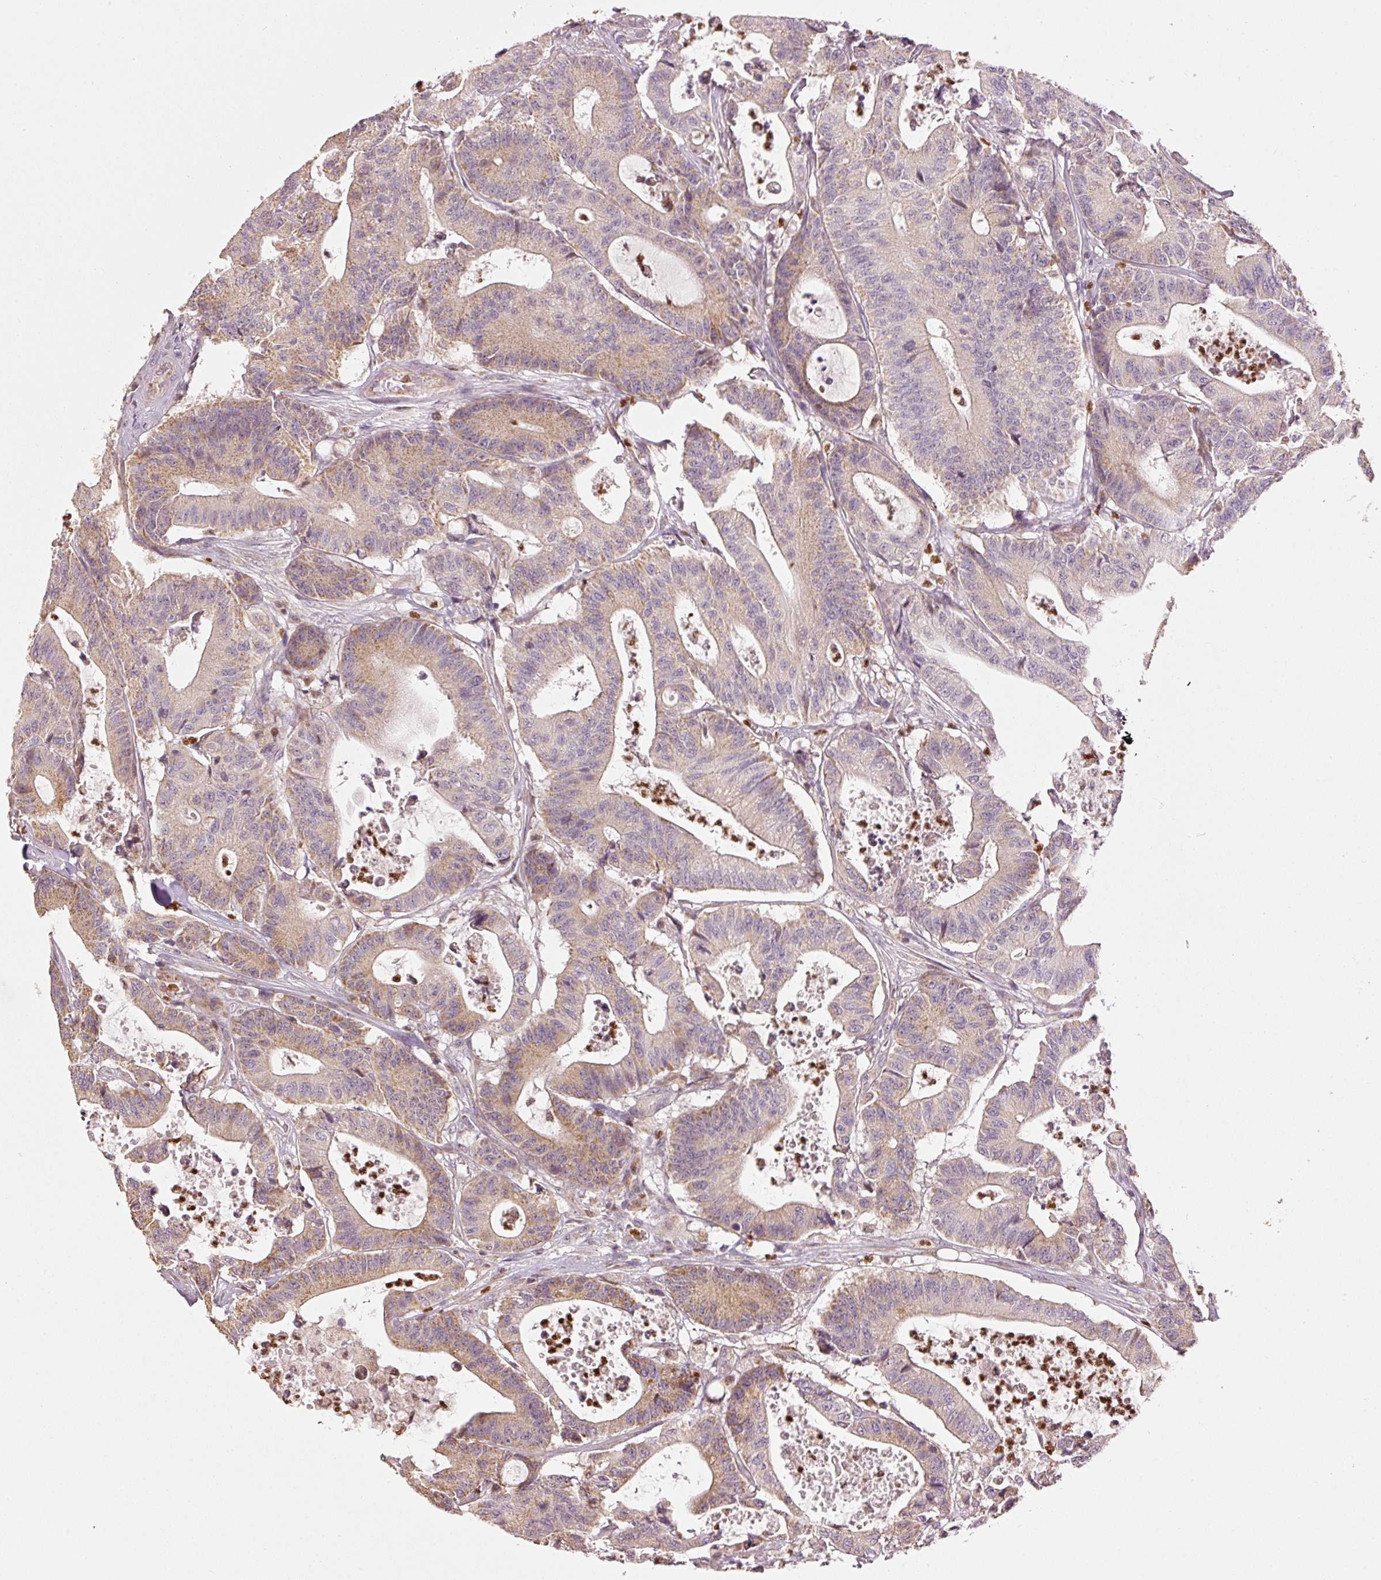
{"staining": {"intensity": "moderate", "quantity": "25%-75%", "location": "cytoplasmic/membranous"}, "tissue": "colorectal cancer", "cell_type": "Tumor cells", "image_type": "cancer", "snomed": [{"axis": "morphology", "description": "Adenocarcinoma, NOS"}, {"axis": "topography", "description": "Colon"}], "caption": "An immunohistochemistry (IHC) image of neoplastic tissue is shown. Protein staining in brown highlights moderate cytoplasmic/membranous positivity in colorectal cancer (adenocarcinoma) within tumor cells.", "gene": "MTHFD1L", "patient": {"sex": "female", "age": 84}}